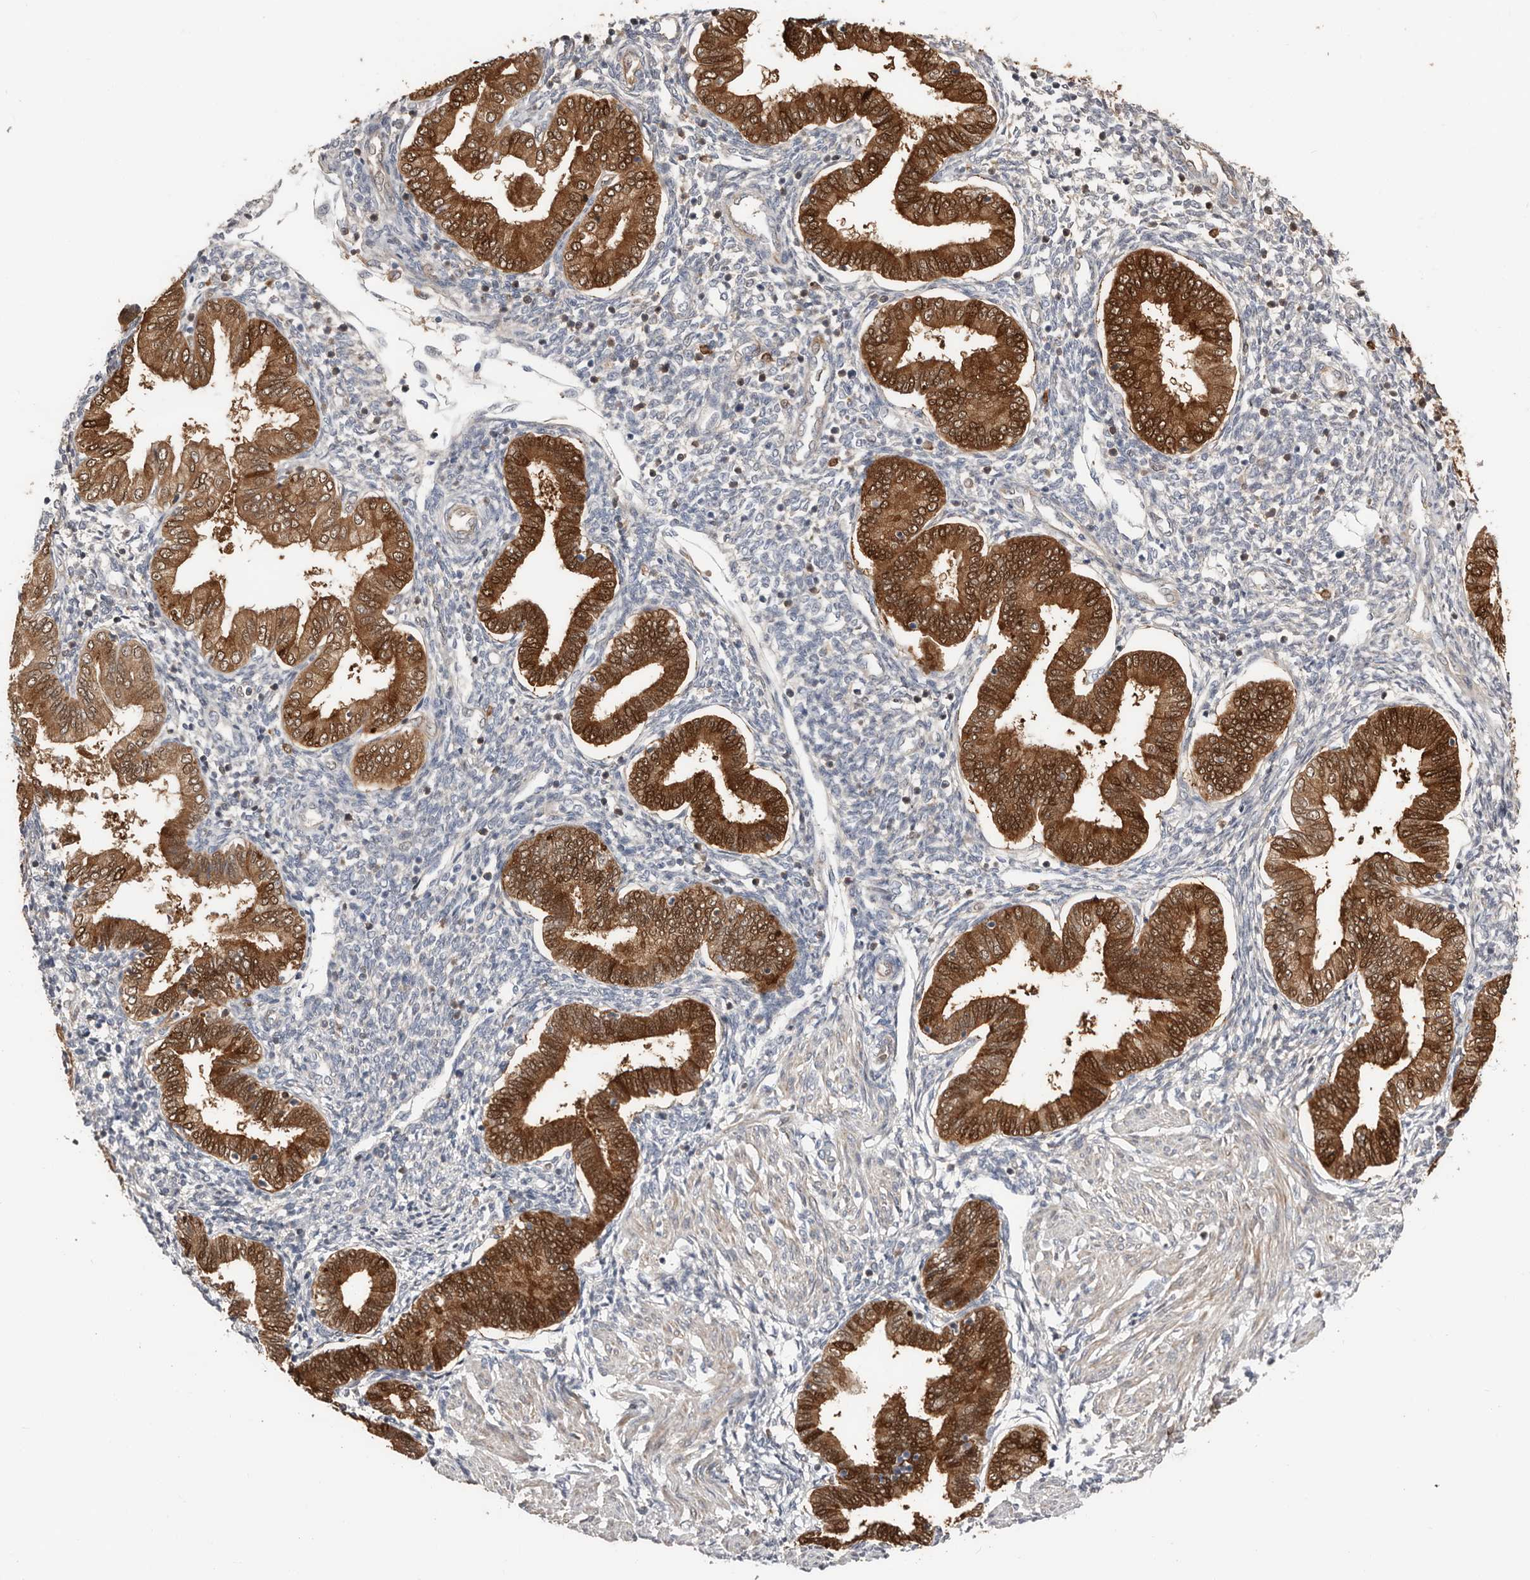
{"staining": {"intensity": "negative", "quantity": "none", "location": "none"}, "tissue": "endometrium", "cell_type": "Cells in endometrial stroma", "image_type": "normal", "snomed": [{"axis": "morphology", "description": "Normal tissue, NOS"}, {"axis": "topography", "description": "Endometrium"}], "caption": "Endometrium stained for a protein using IHC displays no positivity cells in endometrial stroma.", "gene": "ASRGL1", "patient": {"sex": "female", "age": 53}}